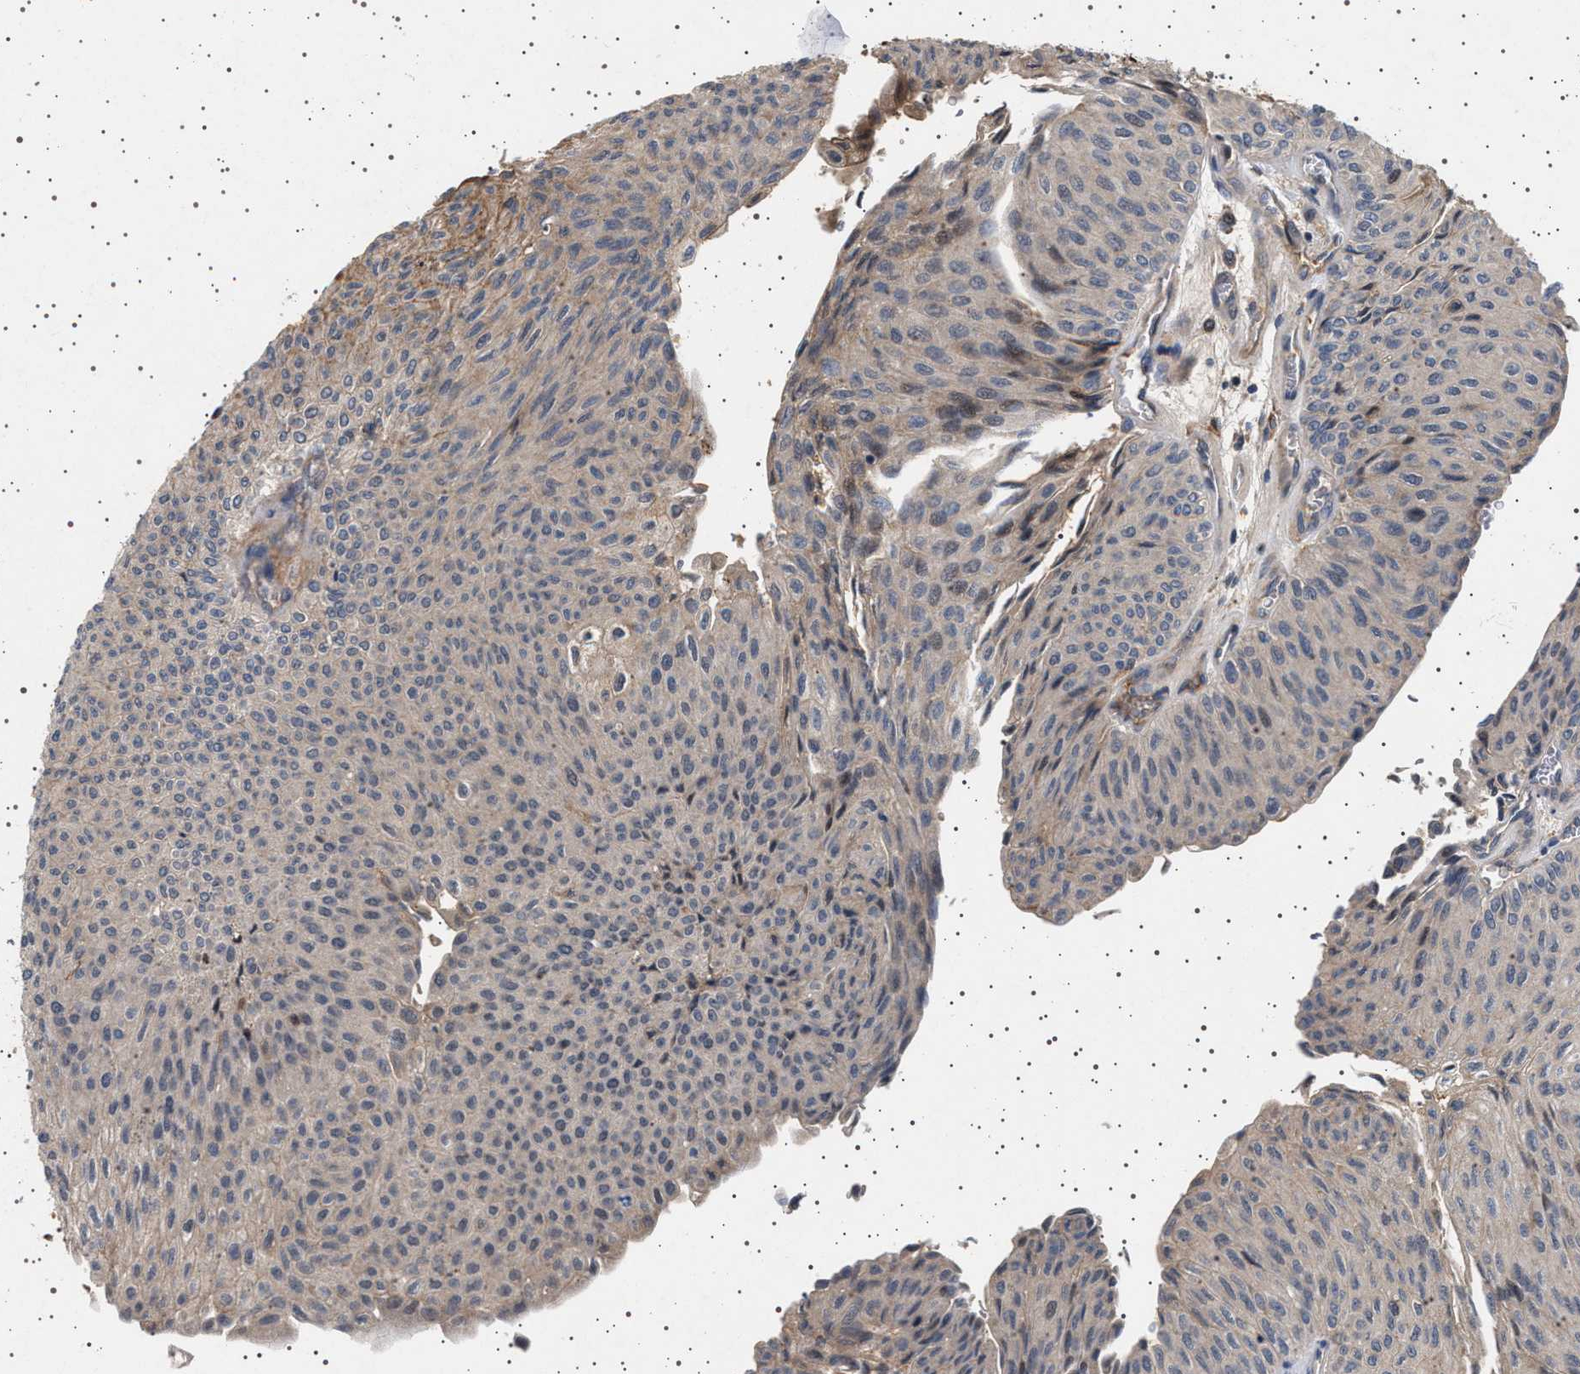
{"staining": {"intensity": "moderate", "quantity": "25%-75%", "location": "cytoplasmic/membranous"}, "tissue": "urothelial cancer", "cell_type": "Tumor cells", "image_type": "cancer", "snomed": [{"axis": "morphology", "description": "Urothelial carcinoma, Low grade"}, {"axis": "topography", "description": "Urinary bladder"}], "caption": "Protein expression analysis of urothelial cancer exhibits moderate cytoplasmic/membranous positivity in approximately 25%-75% of tumor cells. (DAB = brown stain, brightfield microscopy at high magnification).", "gene": "FICD", "patient": {"sex": "male", "age": 78}}